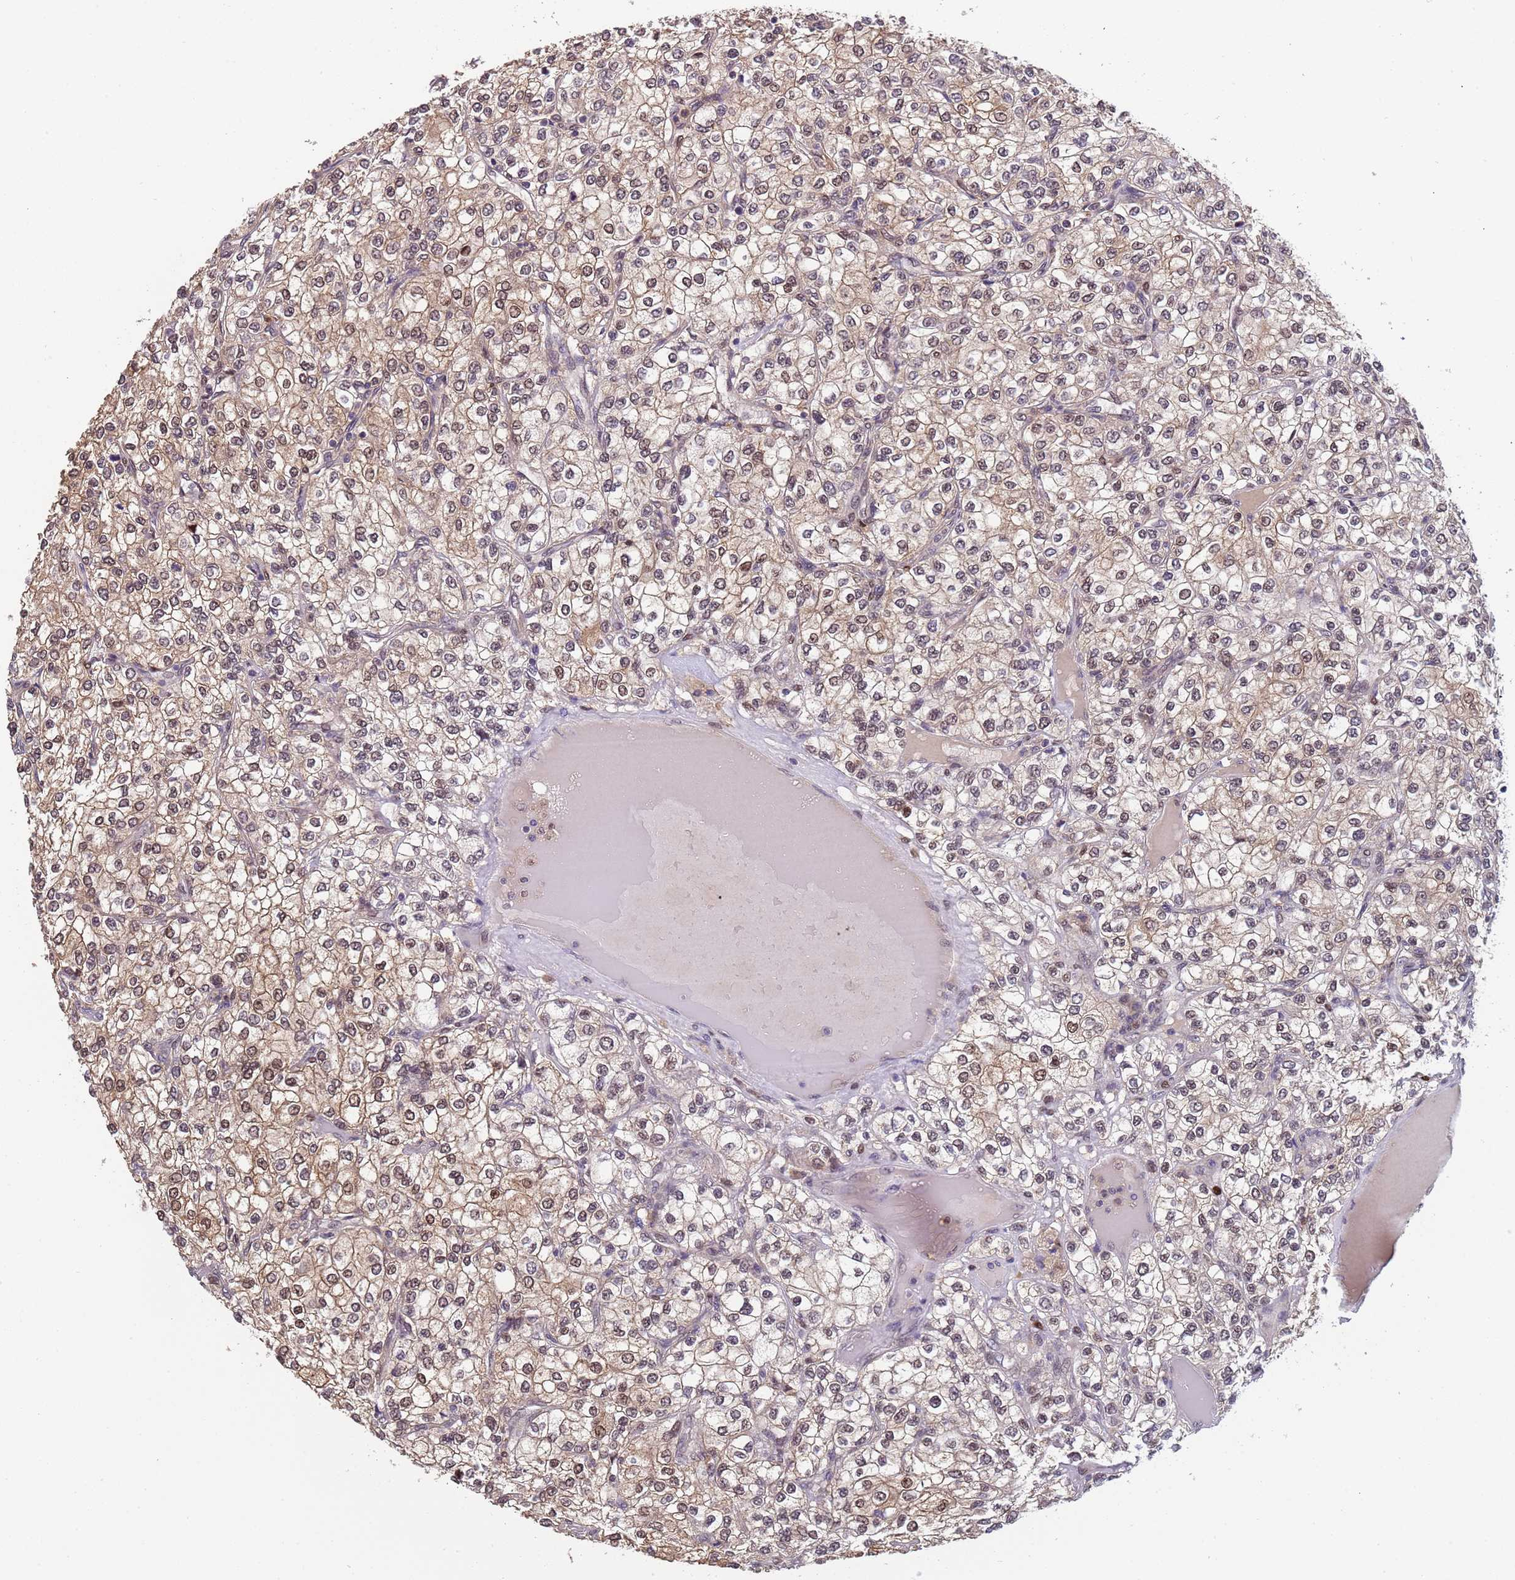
{"staining": {"intensity": "moderate", "quantity": "25%-75%", "location": "cytoplasmic/membranous,nuclear"}, "tissue": "renal cancer", "cell_type": "Tumor cells", "image_type": "cancer", "snomed": [{"axis": "morphology", "description": "Adenocarcinoma, NOS"}, {"axis": "topography", "description": "Kidney"}], "caption": "Protein staining of renal cancer tissue displays moderate cytoplasmic/membranous and nuclear expression in approximately 25%-75% of tumor cells.", "gene": "ZBTB5", "patient": {"sex": "male", "age": 80}}